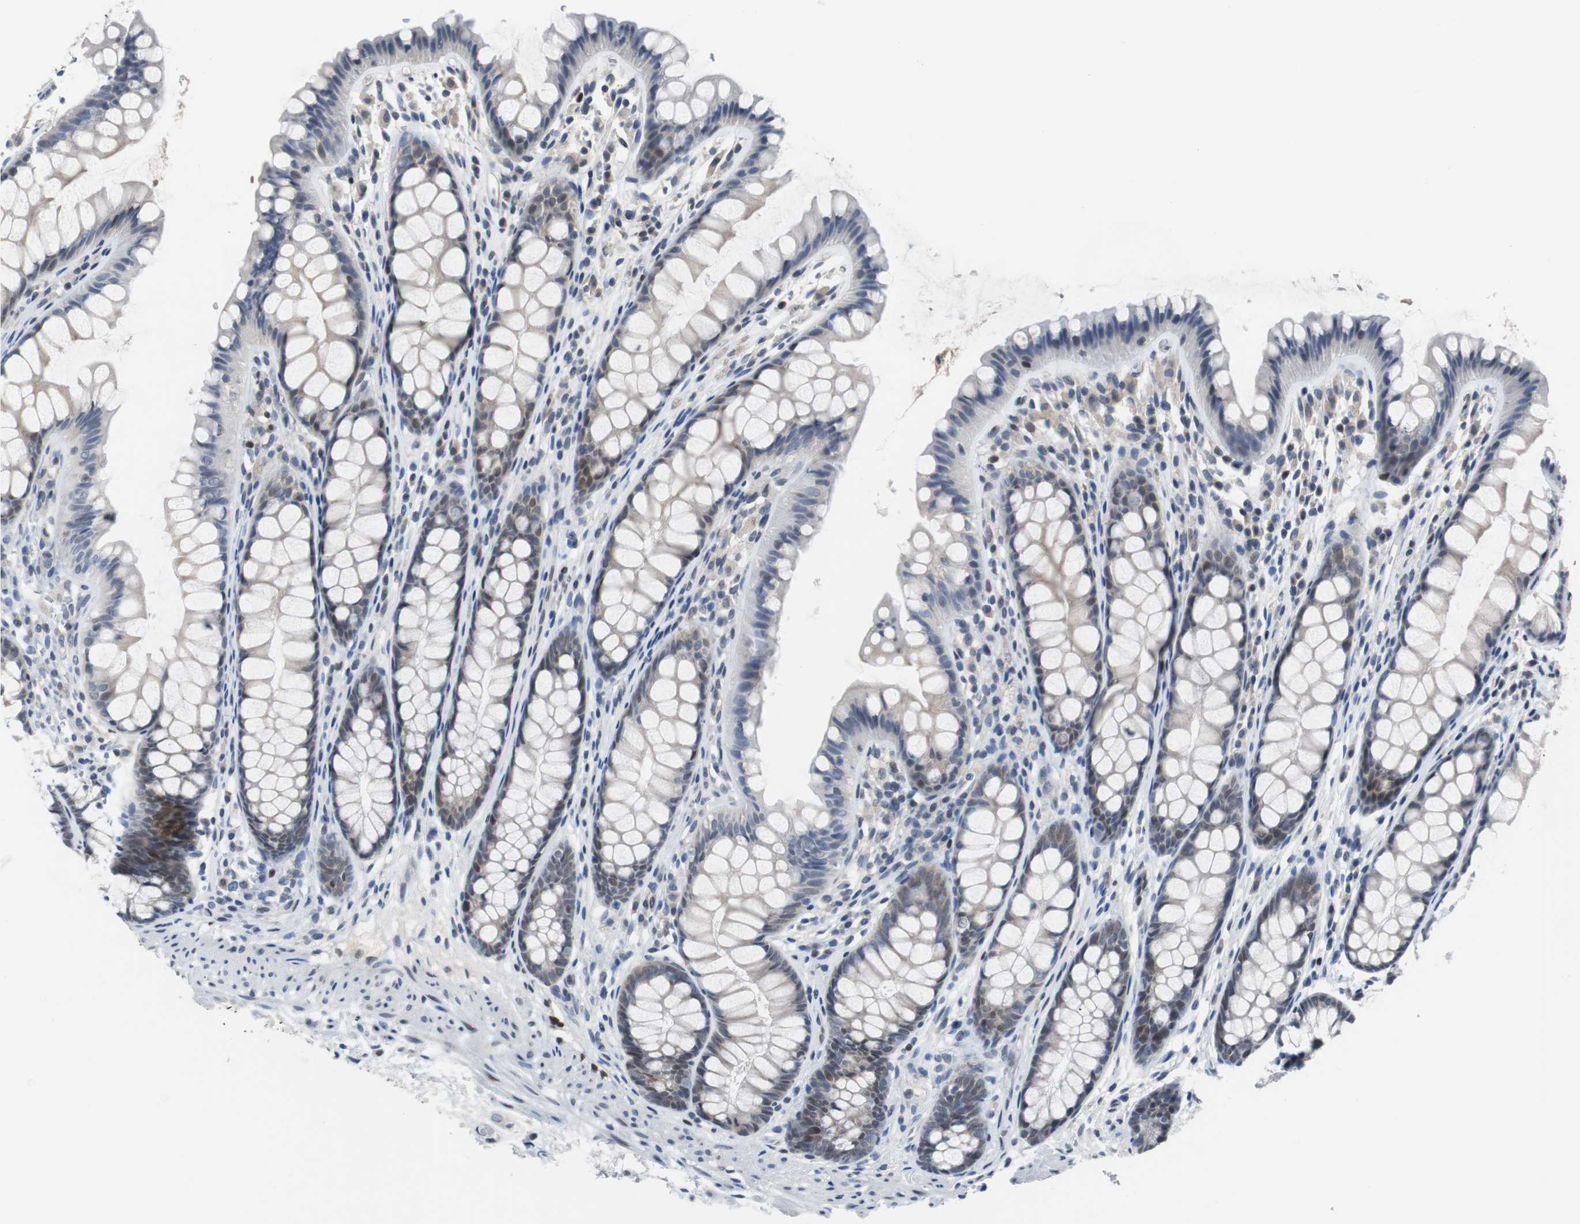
{"staining": {"intensity": "negative", "quantity": "none", "location": "none"}, "tissue": "colon", "cell_type": "Endothelial cells", "image_type": "normal", "snomed": [{"axis": "morphology", "description": "Normal tissue, NOS"}, {"axis": "topography", "description": "Colon"}], "caption": "Immunohistochemical staining of unremarkable colon reveals no significant expression in endothelial cells. Brightfield microscopy of immunohistochemistry (IHC) stained with DAB (brown) and hematoxylin (blue), captured at high magnification.", "gene": "TP63", "patient": {"sex": "female", "age": 55}}